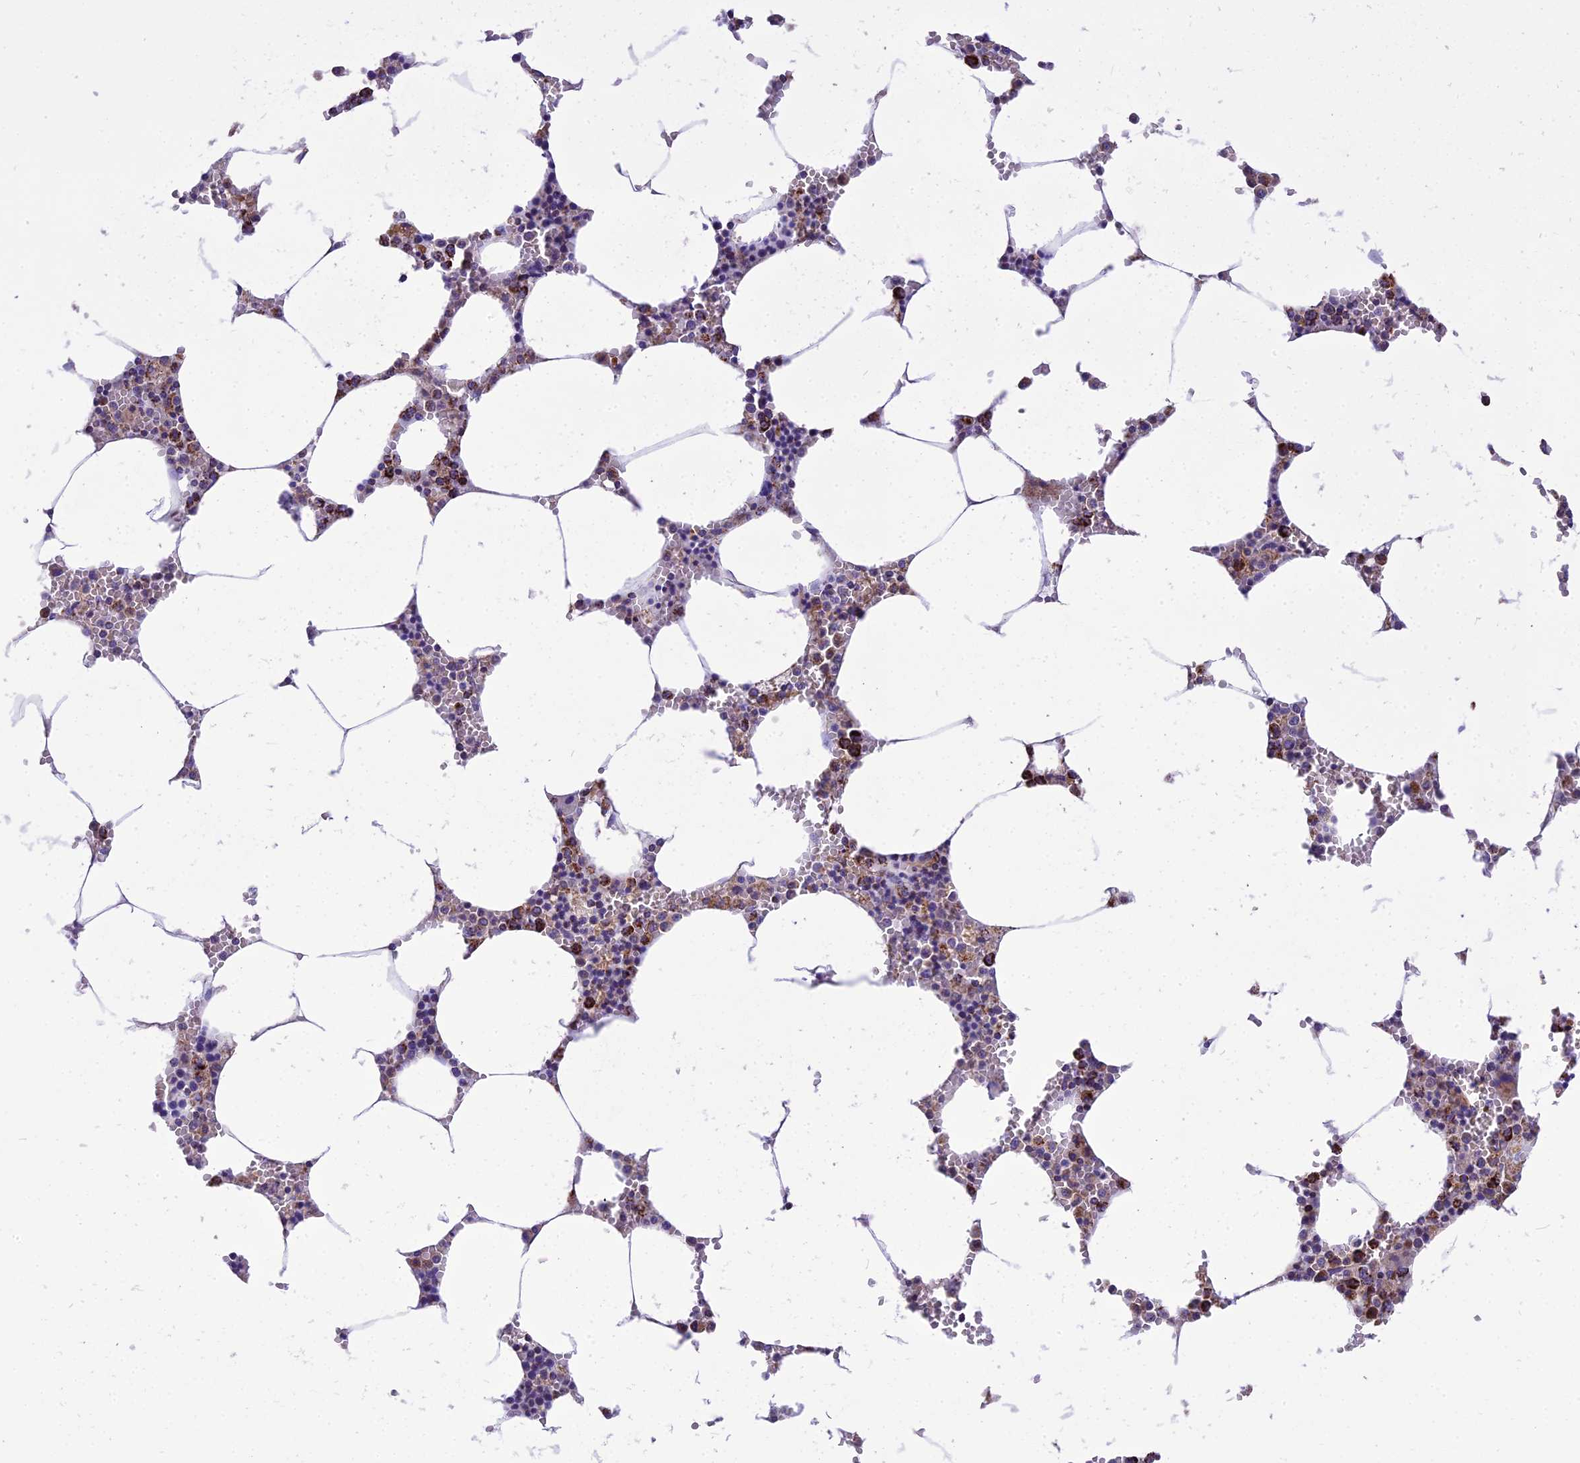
{"staining": {"intensity": "strong", "quantity": "25%-75%", "location": "cytoplasmic/membranous"}, "tissue": "bone marrow", "cell_type": "Hematopoietic cells", "image_type": "normal", "snomed": [{"axis": "morphology", "description": "Normal tissue, NOS"}, {"axis": "topography", "description": "Bone marrow"}], "caption": "Immunohistochemical staining of benign human bone marrow displays high levels of strong cytoplasmic/membranous positivity in approximately 25%-75% of hematopoietic cells. (IHC, brightfield microscopy, high magnification).", "gene": "MRPS34", "patient": {"sex": "male", "age": 70}}